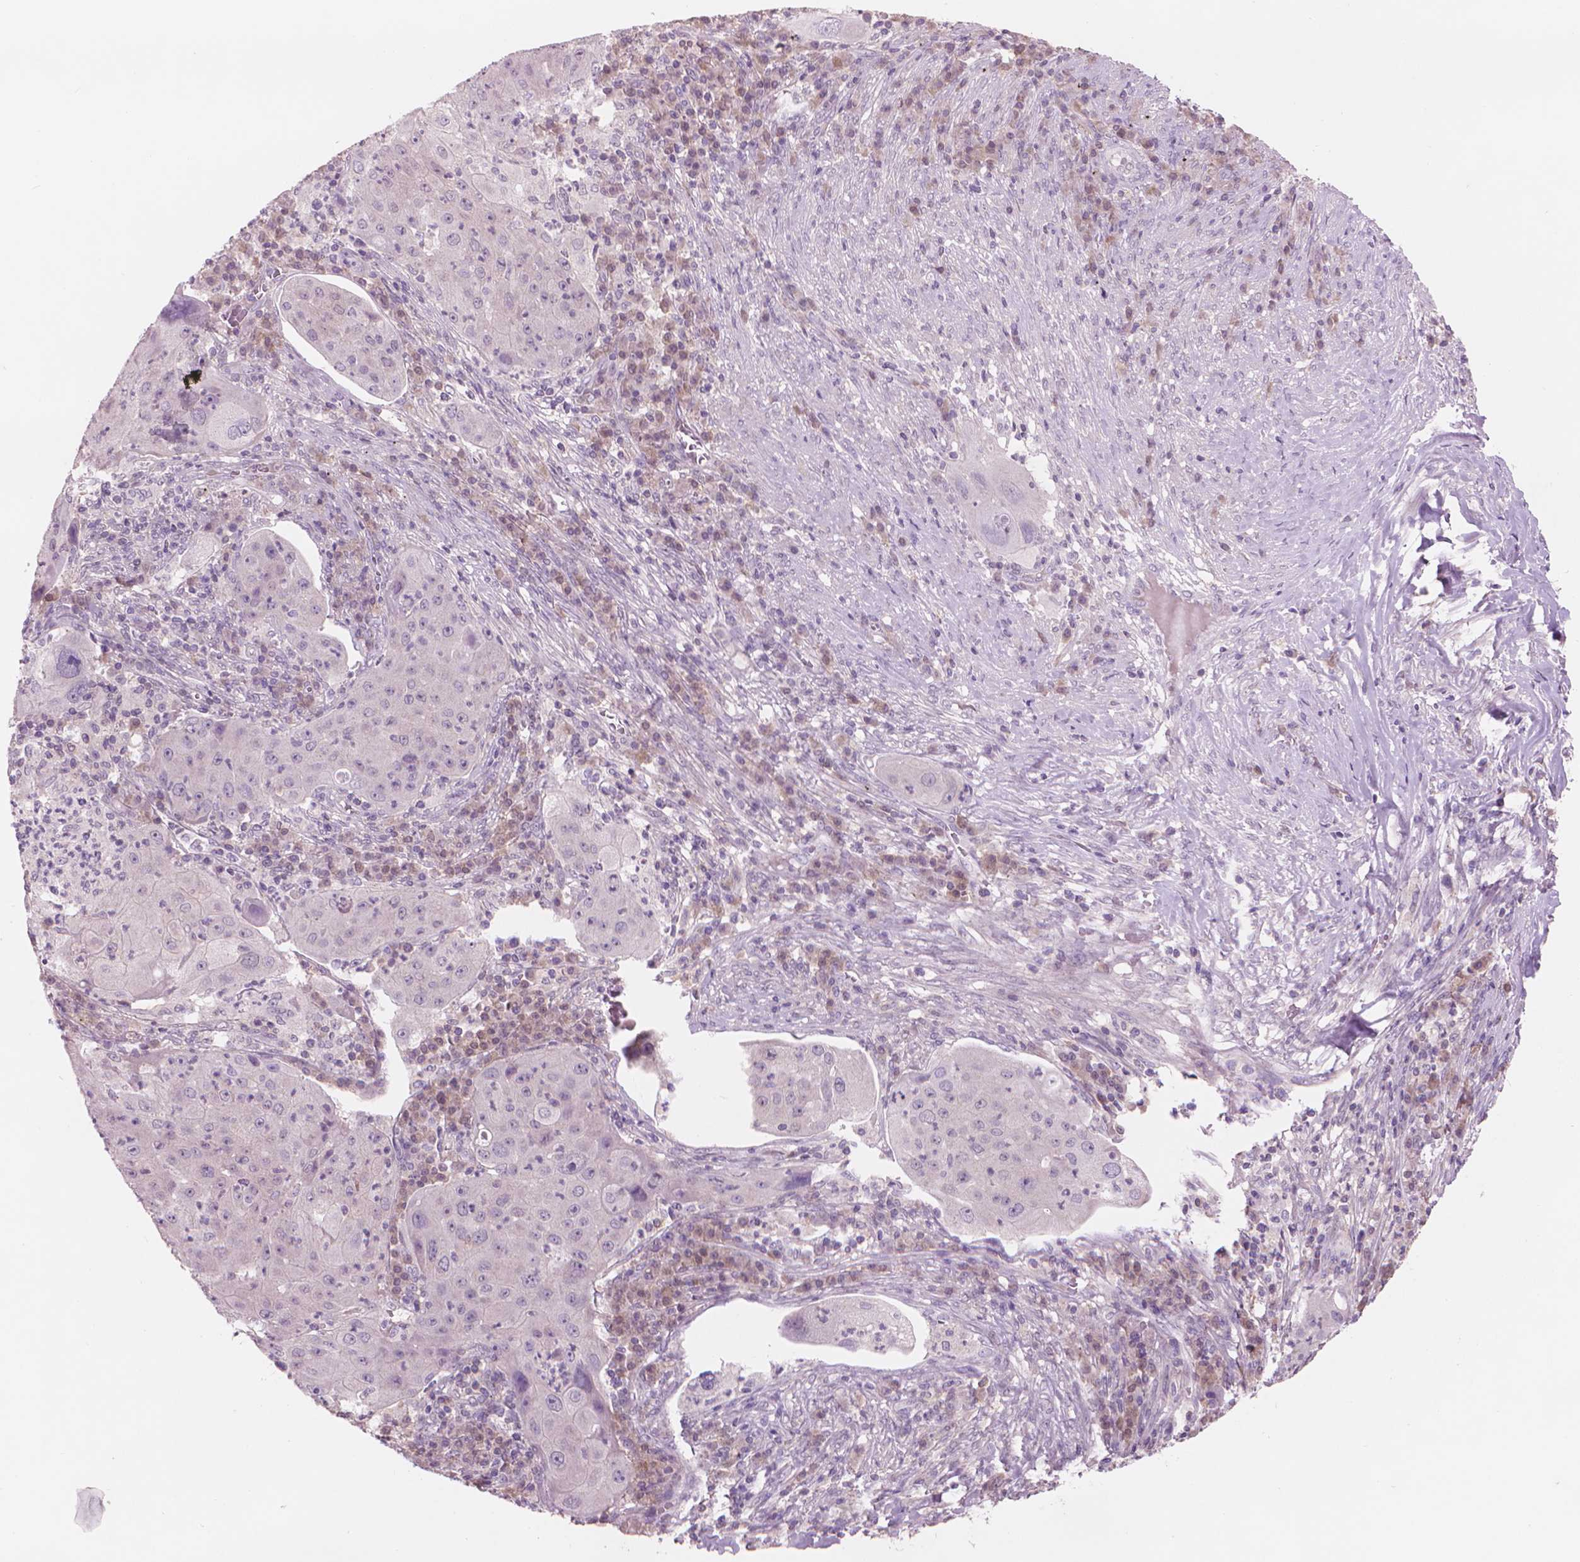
{"staining": {"intensity": "negative", "quantity": "none", "location": "none"}, "tissue": "lung cancer", "cell_type": "Tumor cells", "image_type": "cancer", "snomed": [{"axis": "morphology", "description": "Squamous cell carcinoma, NOS"}, {"axis": "topography", "description": "Lung"}], "caption": "High magnification brightfield microscopy of lung cancer (squamous cell carcinoma) stained with DAB (3,3'-diaminobenzidine) (brown) and counterstained with hematoxylin (blue): tumor cells show no significant positivity.", "gene": "ENO2", "patient": {"sex": "female", "age": 59}}